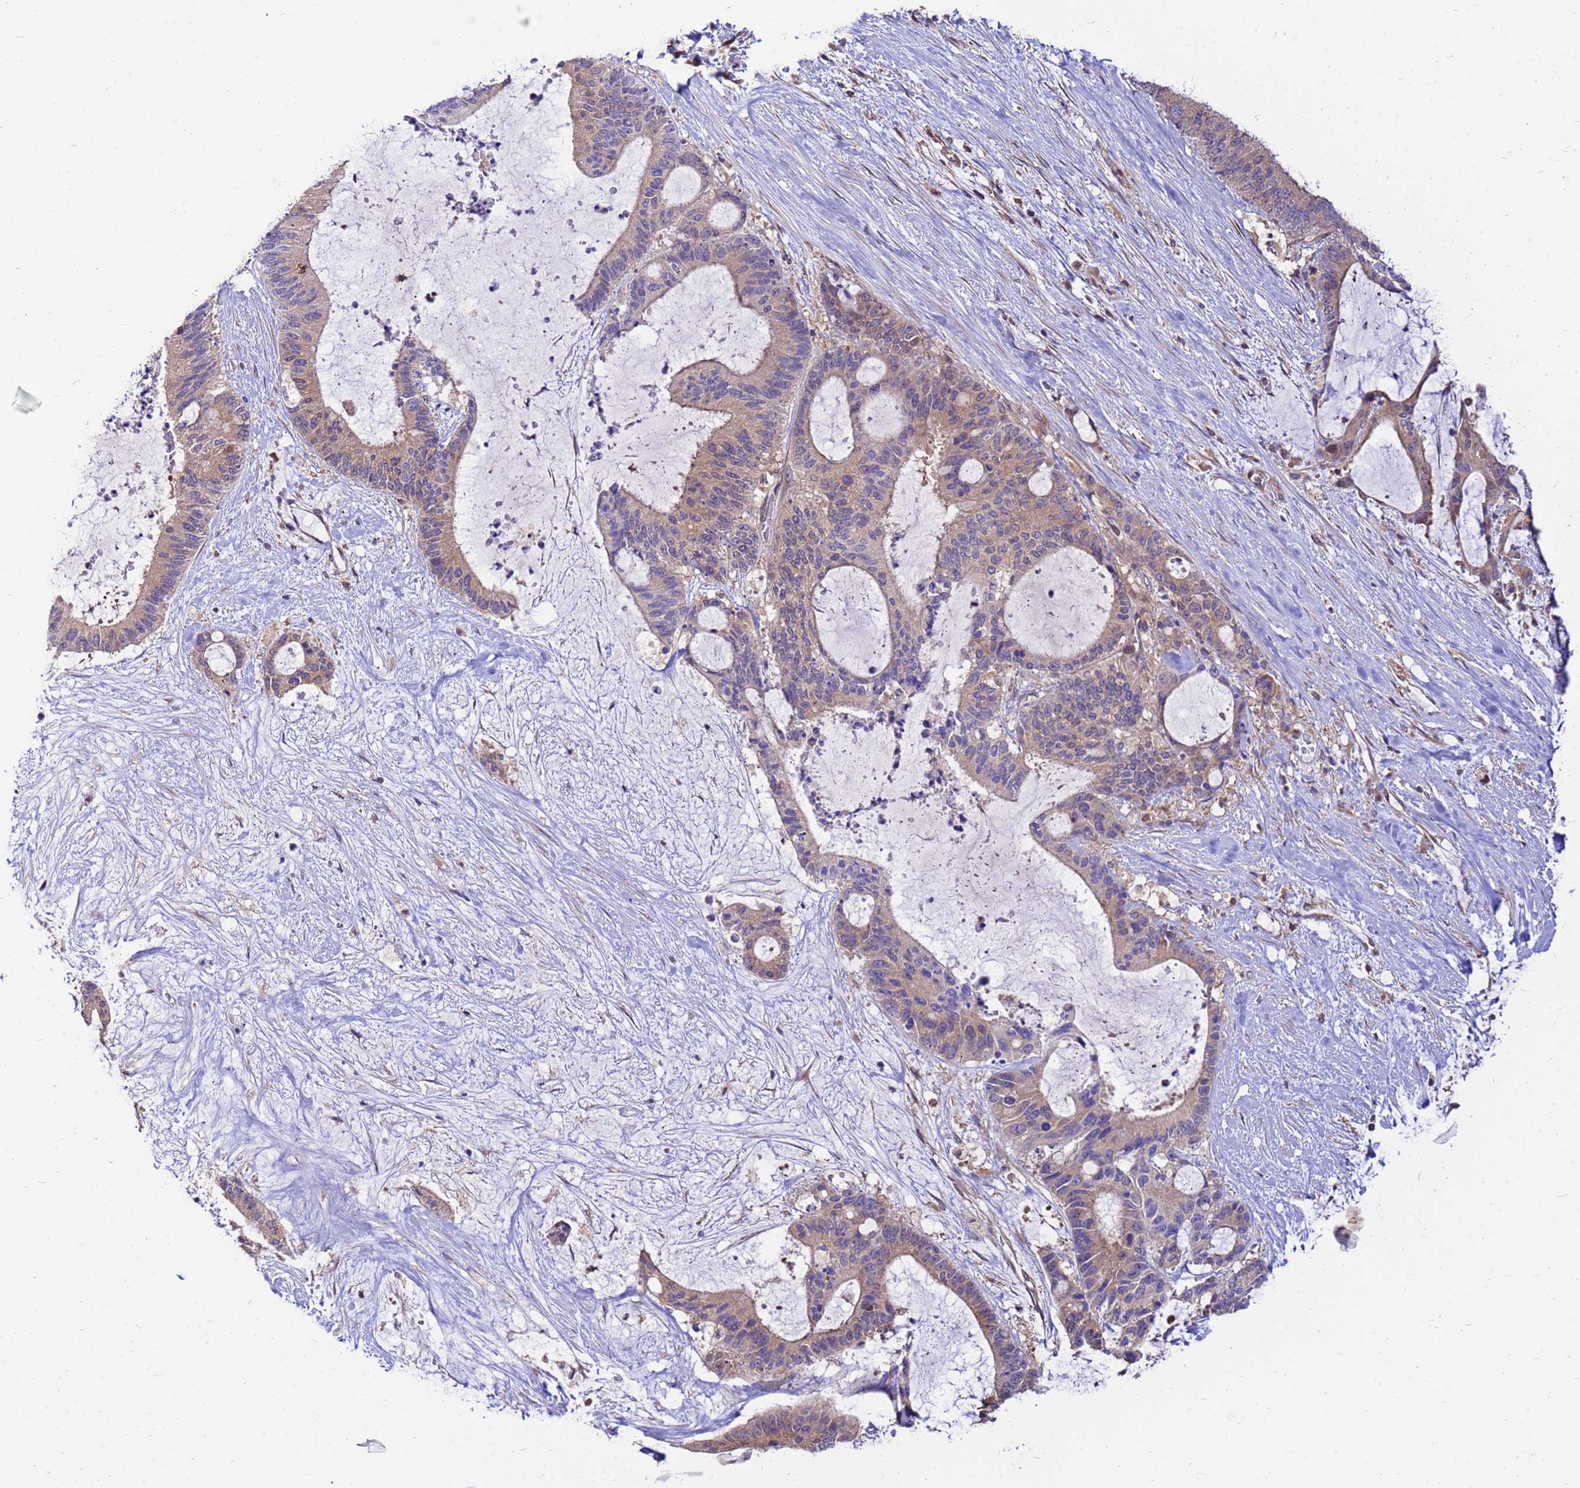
{"staining": {"intensity": "weak", "quantity": "25%-75%", "location": "cytoplasmic/membranous"}, "tissue": "liver cancer", "cell_type": "Tumor cells", "image_type": "cancer", "snomed": [{"axis": "morphology", "description": "Normal tissue, NOS"}, {"axis": "morphology", "description": "Cholangiocarcinoma"}, {"axis": "topography", "description": "Liver"}, {"axis": "topography", "description": "Peripheral nerve tissue"}], "caption": "Immunohistochemistry (IHC) (DAB (3,3'-diaminobenzidine)) staining of human cholangiocarcinoma (liver) demonstrates weak cytoplasmic/membranous protein staining in approximately 25%-75% of tumor cells.", "gene": "GET3", "patient": {"sex": "female", "age": 73}}